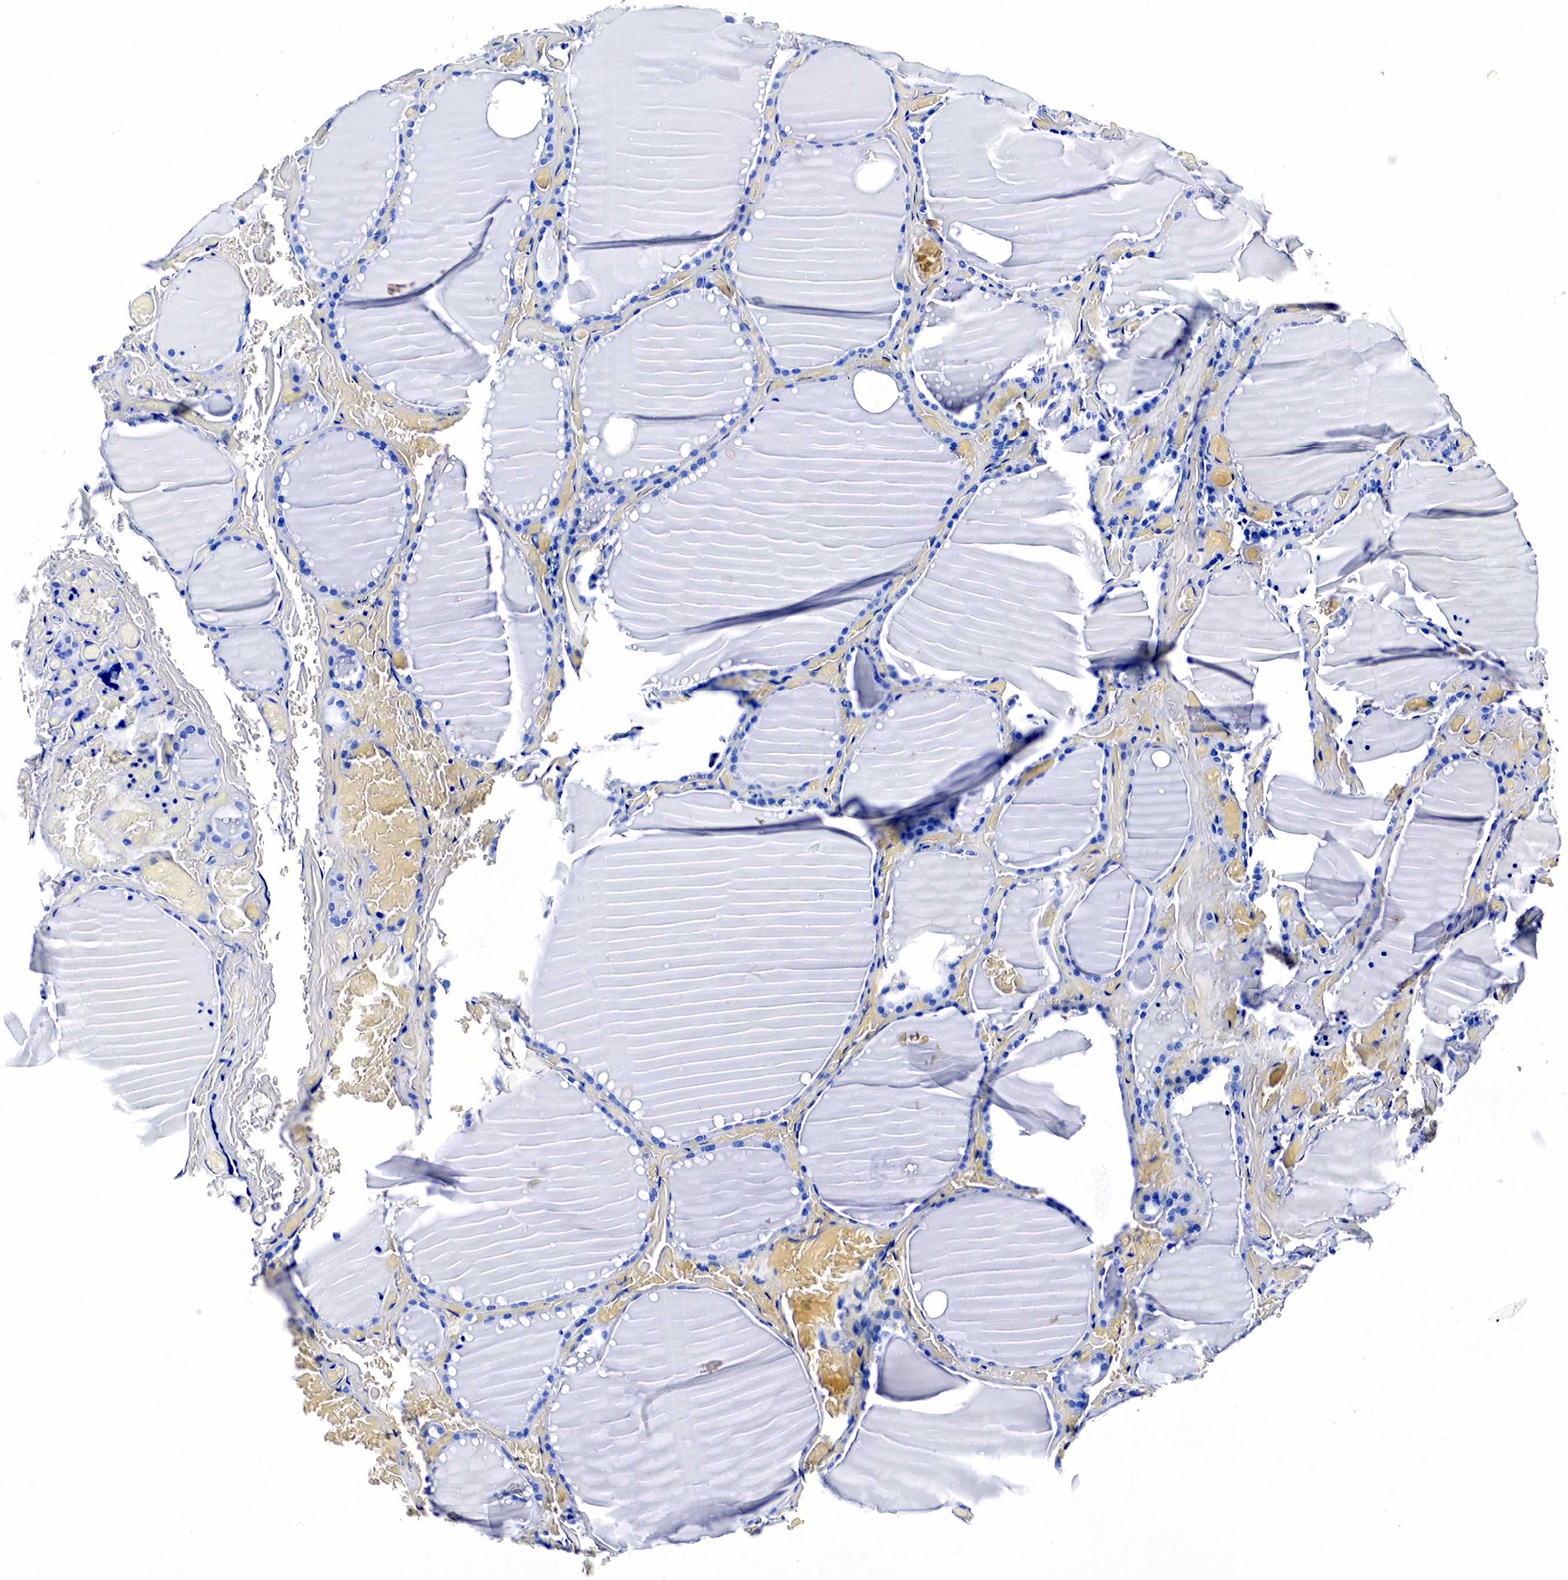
{"staining": {"intensity": "negative", "quantity": "none", "location": "none"}, "tissue": "thyroid gland", "cell_type": "Glandular cells", "image_type": "normal", "snomed": [{"axis": "morphology", "description": "Normal tissue, NOS"}, {"axis": "topography", "description": "Thyroid gland"}], "caption": "Glandular cells show no significant protein positivity in benign thyroid gland. (DAB (3,3'-diaminobenzidine) immunohistochemistry, high magnification).", "gene": "KLK3", "patient": {"sex": "male", "age": 34}}